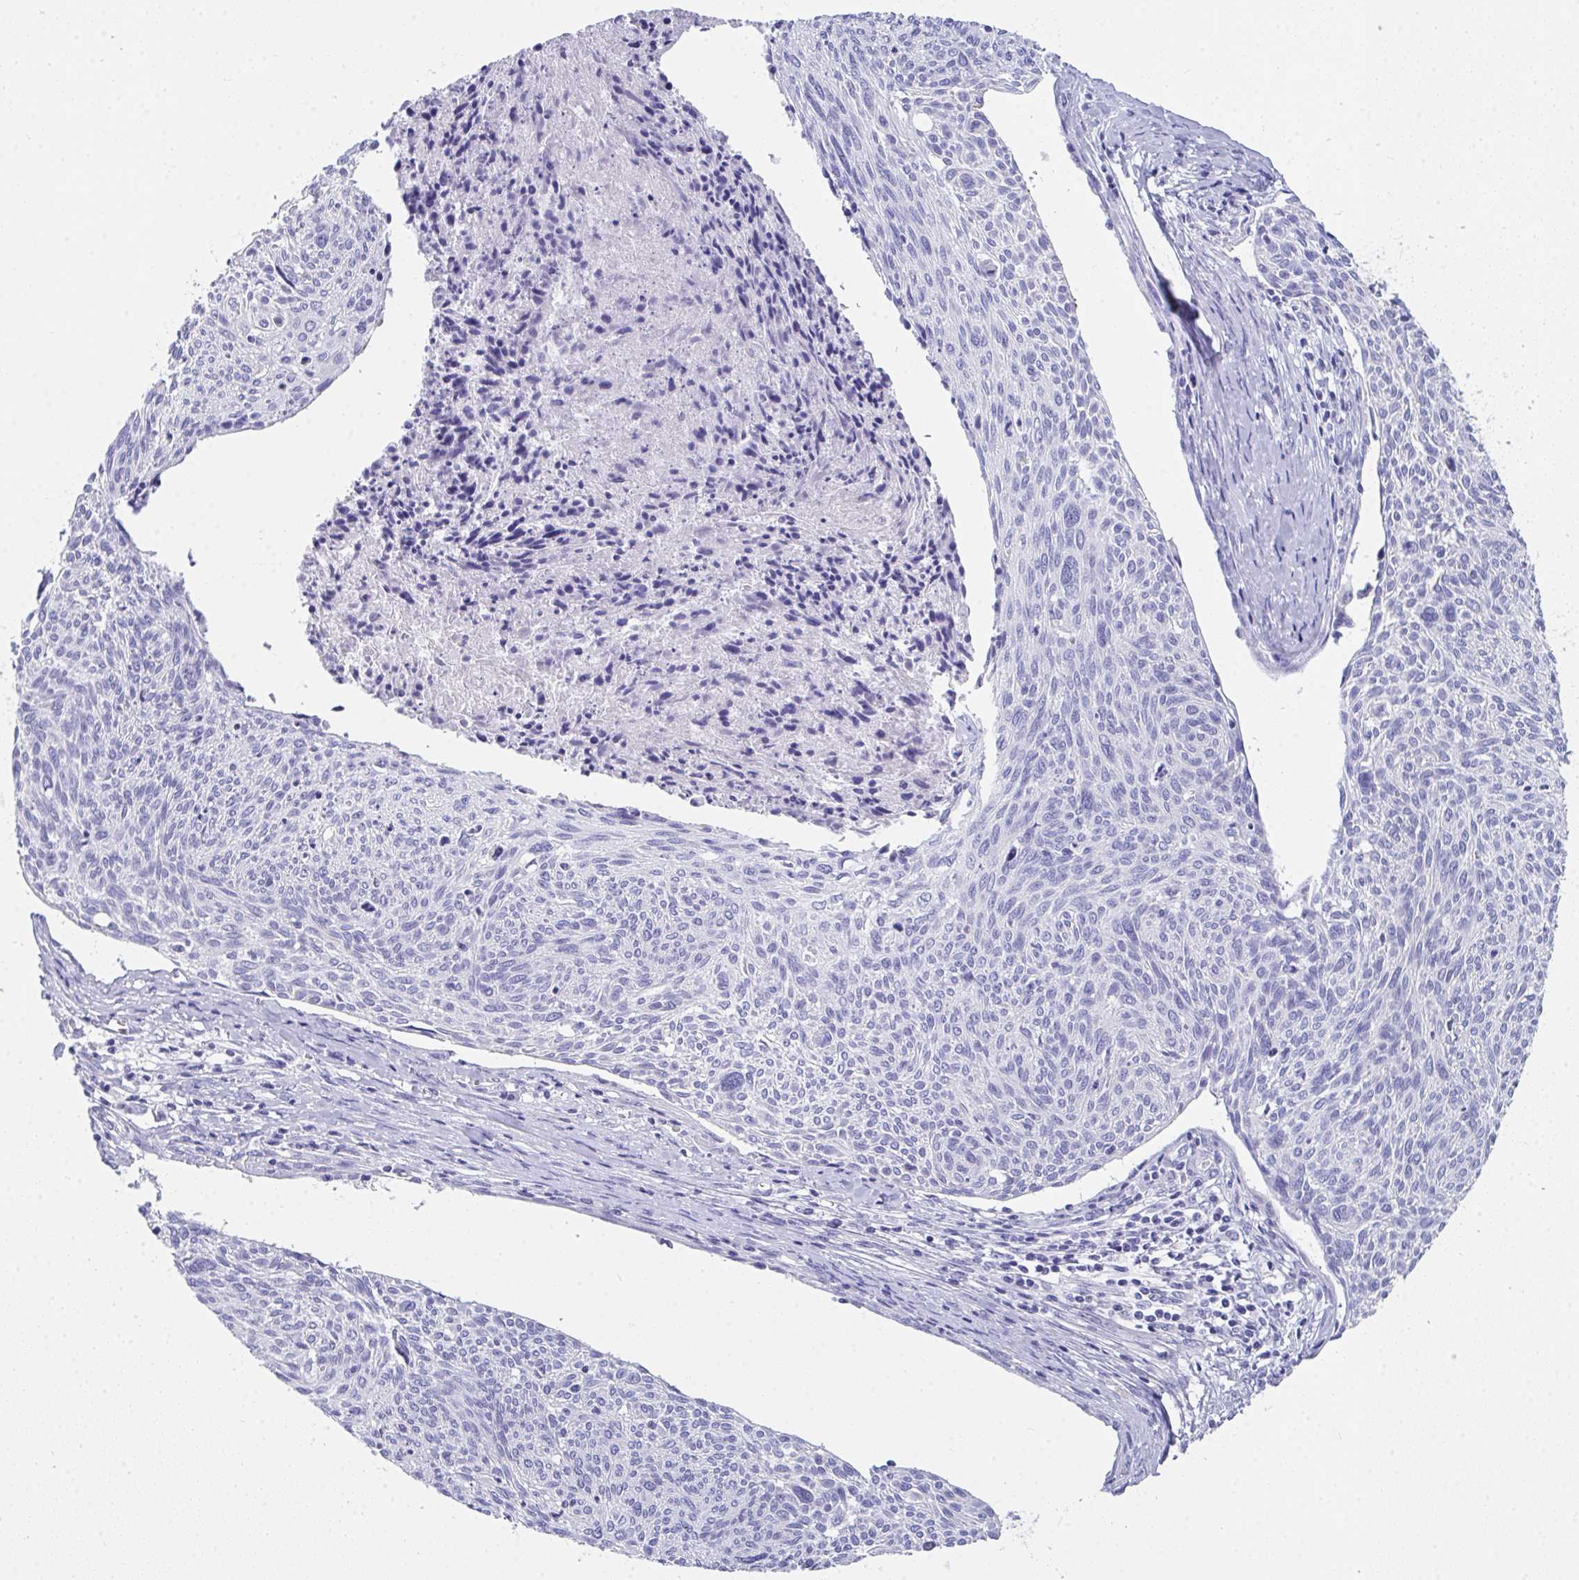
{"staining": {"intensity": "negative", "quantity": "none", "location": "none"}, "tissue": "cervical cancer", "cell_type": "Tumor cells", "image_type": "cancer", "snomed": [{"axis": "morphology", "description": "Squamous cell carcinoma, NOS"}, {"axis": "topography", "description": "Cervix"}], "caption": "This is an immunohistochemistry histopathology image of human cervical cancer (squamous cell carcinoma). There is no expression in tumor cells.", "gene": "COA5", "patient": {"sex": "female", "age": 49}}